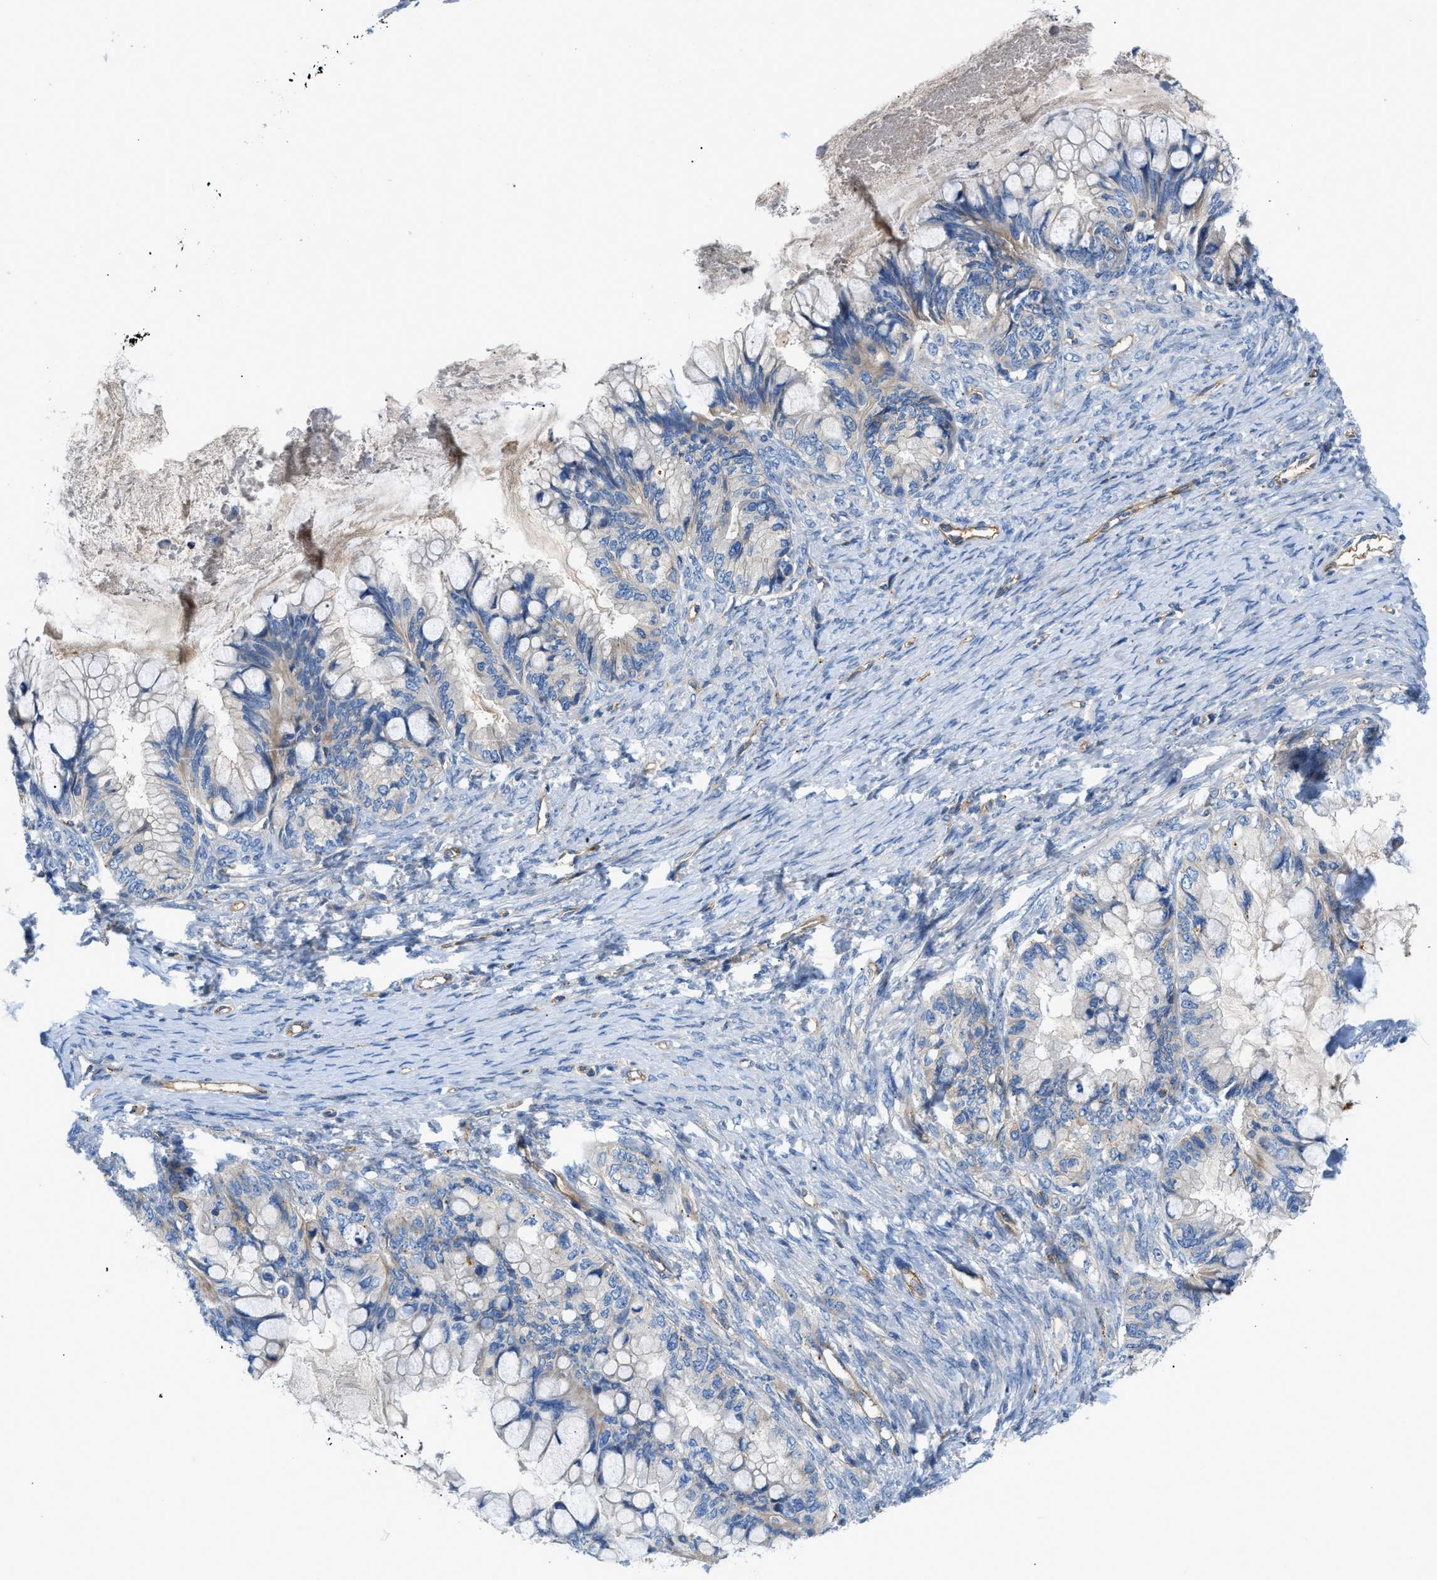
{"staining": {"intensity": "negative", "quantity": "none", "location": "none"}, "tissue": "ovarian cancer", "cell_type": "Tumor cells", "image_type": "cancer", "snomed": [{"axis": "morphology", "description": "Cystadenocarcinoma, mucinous, NOS"}, {"axis": "topography", "description": "Ovary"}], "caption": "A high-resolution photomicrograph shows IHC staining of ovarian mucinous cystadenocarcinoma, which exhibits no significant staining in tumor cells.", "gene": "ORAI1", "patient": {"sex": "female", "age": 80}}